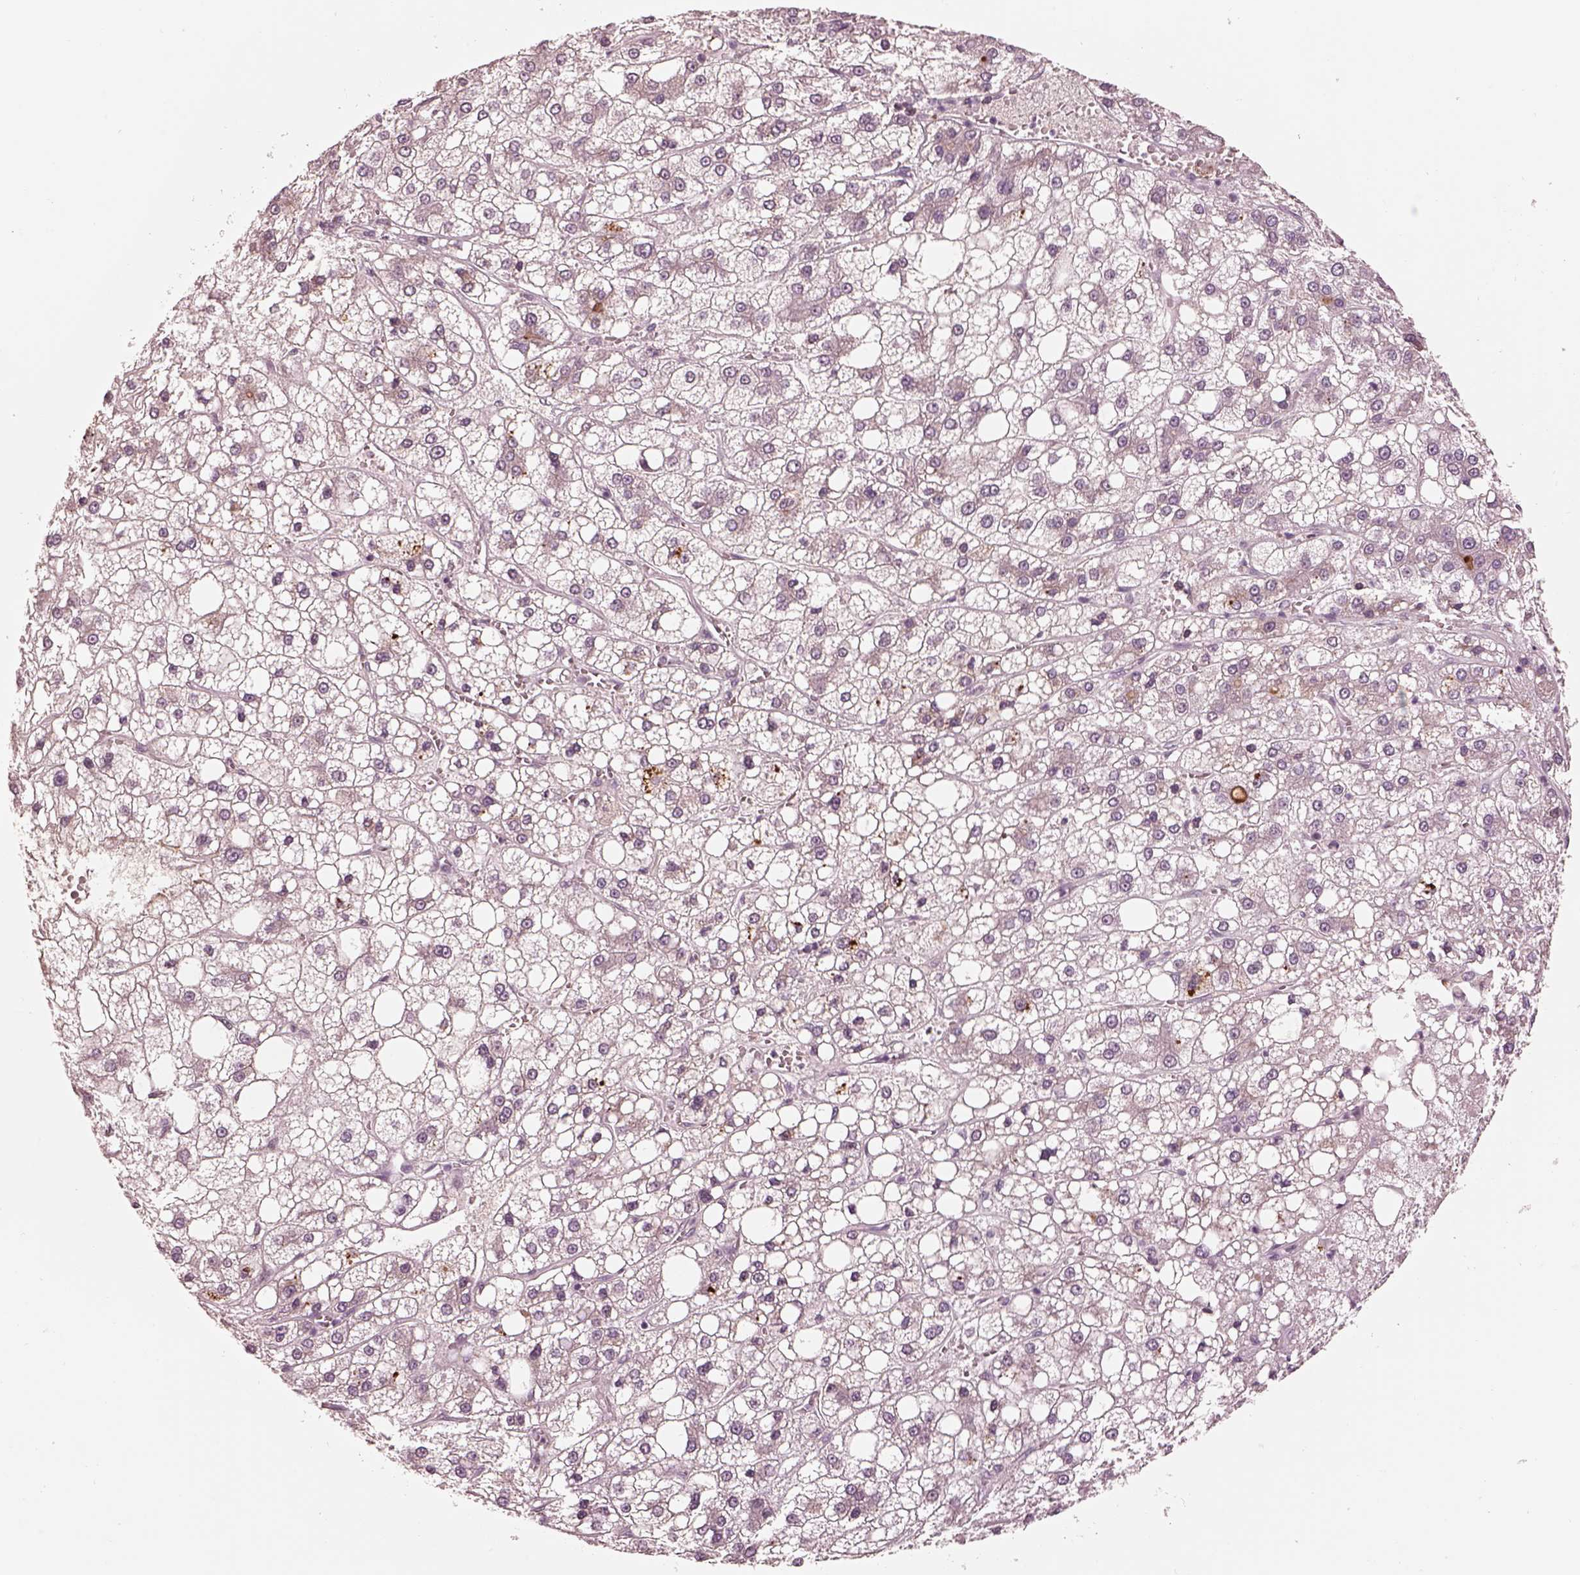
{"staining": {"intensity": "negative", "quantity": "none", "location": "none"}, "tissue": "liver cancer", "cell_type": "Tumor cells", "image_type": "cancer", "snomed": [{"axis": "morphology", "description": "Carcinoma, Hepatocellular, NOS"}, {"axis": "topography", "description": "Liver"}], "caption": "High magnification brightfield microscopy of hepatocellular carcinoma (liver) stained with DAB (3,3'-diaminobenzidine) (brown) and counterstained with hematoxylin (blue): tumor cells show no significant expression.", "gene": "KCNA2", "patient": {"sex": "male", "age": 73}}